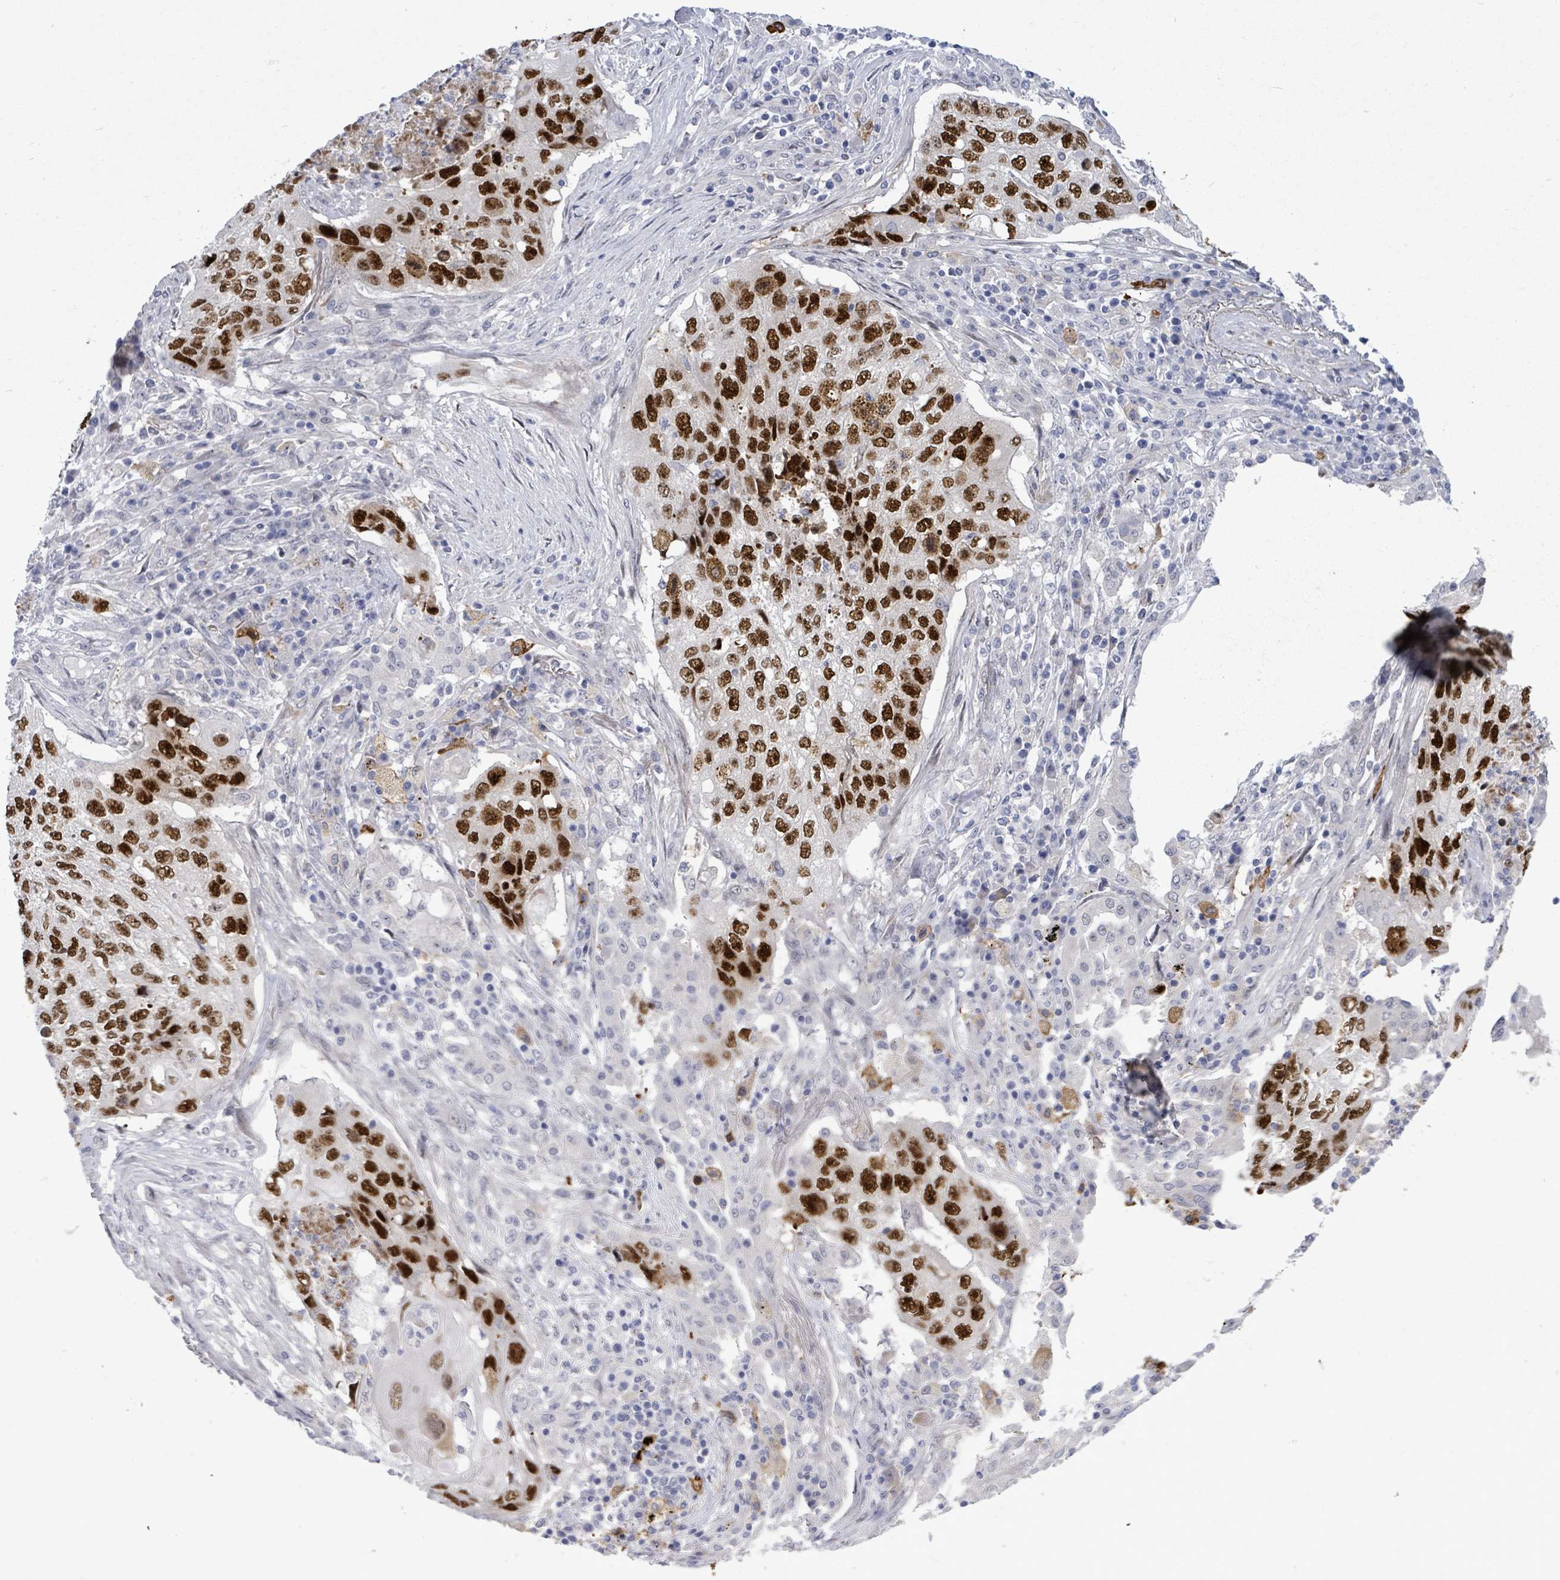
{"staining": {"intensity": "strong", "quantity": ">75%", "location": "nuclear"}, "tissue": "lung cancer", "cell_type": "Tumor cells", "image_type": "cancer", "snomed": [{"axis": "morphology", "description": "Squamous cell carcinoma, NOS"}, {"axis": "topography", "description": "Lung"}], "caption": "Protein expression analysis of human squamous cell carcinoma (lung) reveals strong nuclear positivity in about >75% of tumor cells.", "gene": "CT45A5", "patient": {"sex": "female", "age": 63}}